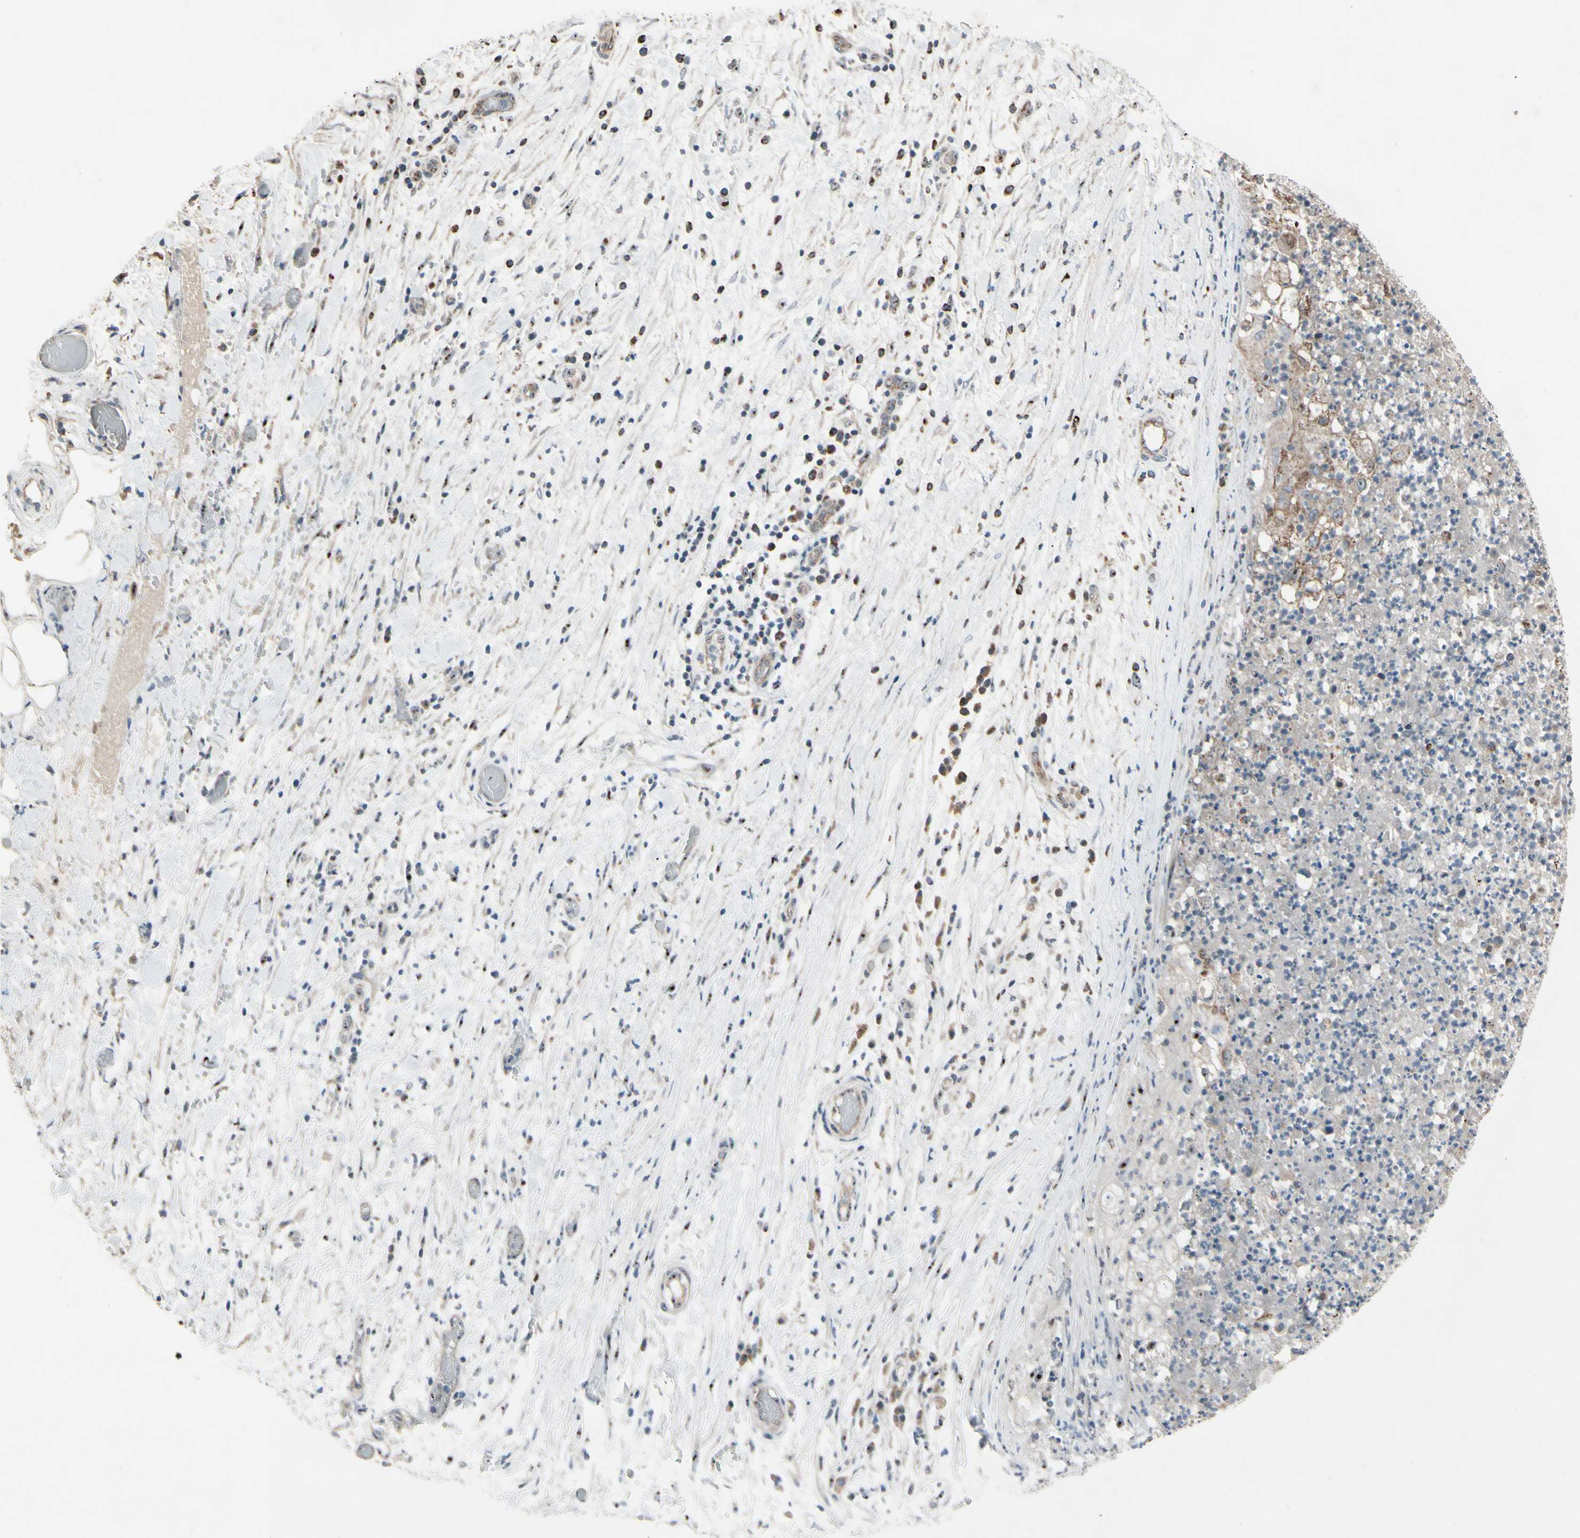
{"staining": {"intensity": "weak", "quantity": ">75%", "location": "cytoplasmic/membranous"}, "tissue": "lung cancer", "cell_type": "Tumor cells", "image_type": "cancer", "snomed": [{"axis": "morphology", "description": "Inflammation, NOS"}, {"axis": "morphology", "description": "Squamous cell carcinoma, NOS"}, {"axis": "topography", "description": "Lymph node"}, {"axis": "topography", "description": "Soft tissue"}, {"axis": "topography", "description": "Lung"}], "caption": "Immunohistochemical staining of squamous cell carcinoma (lung) shows low levels of weak cytoplasmic/membranous expression in about >75% of tumor cells.", "gene": "CPT1A", "patient": {"sex": "male", "age": 66}}